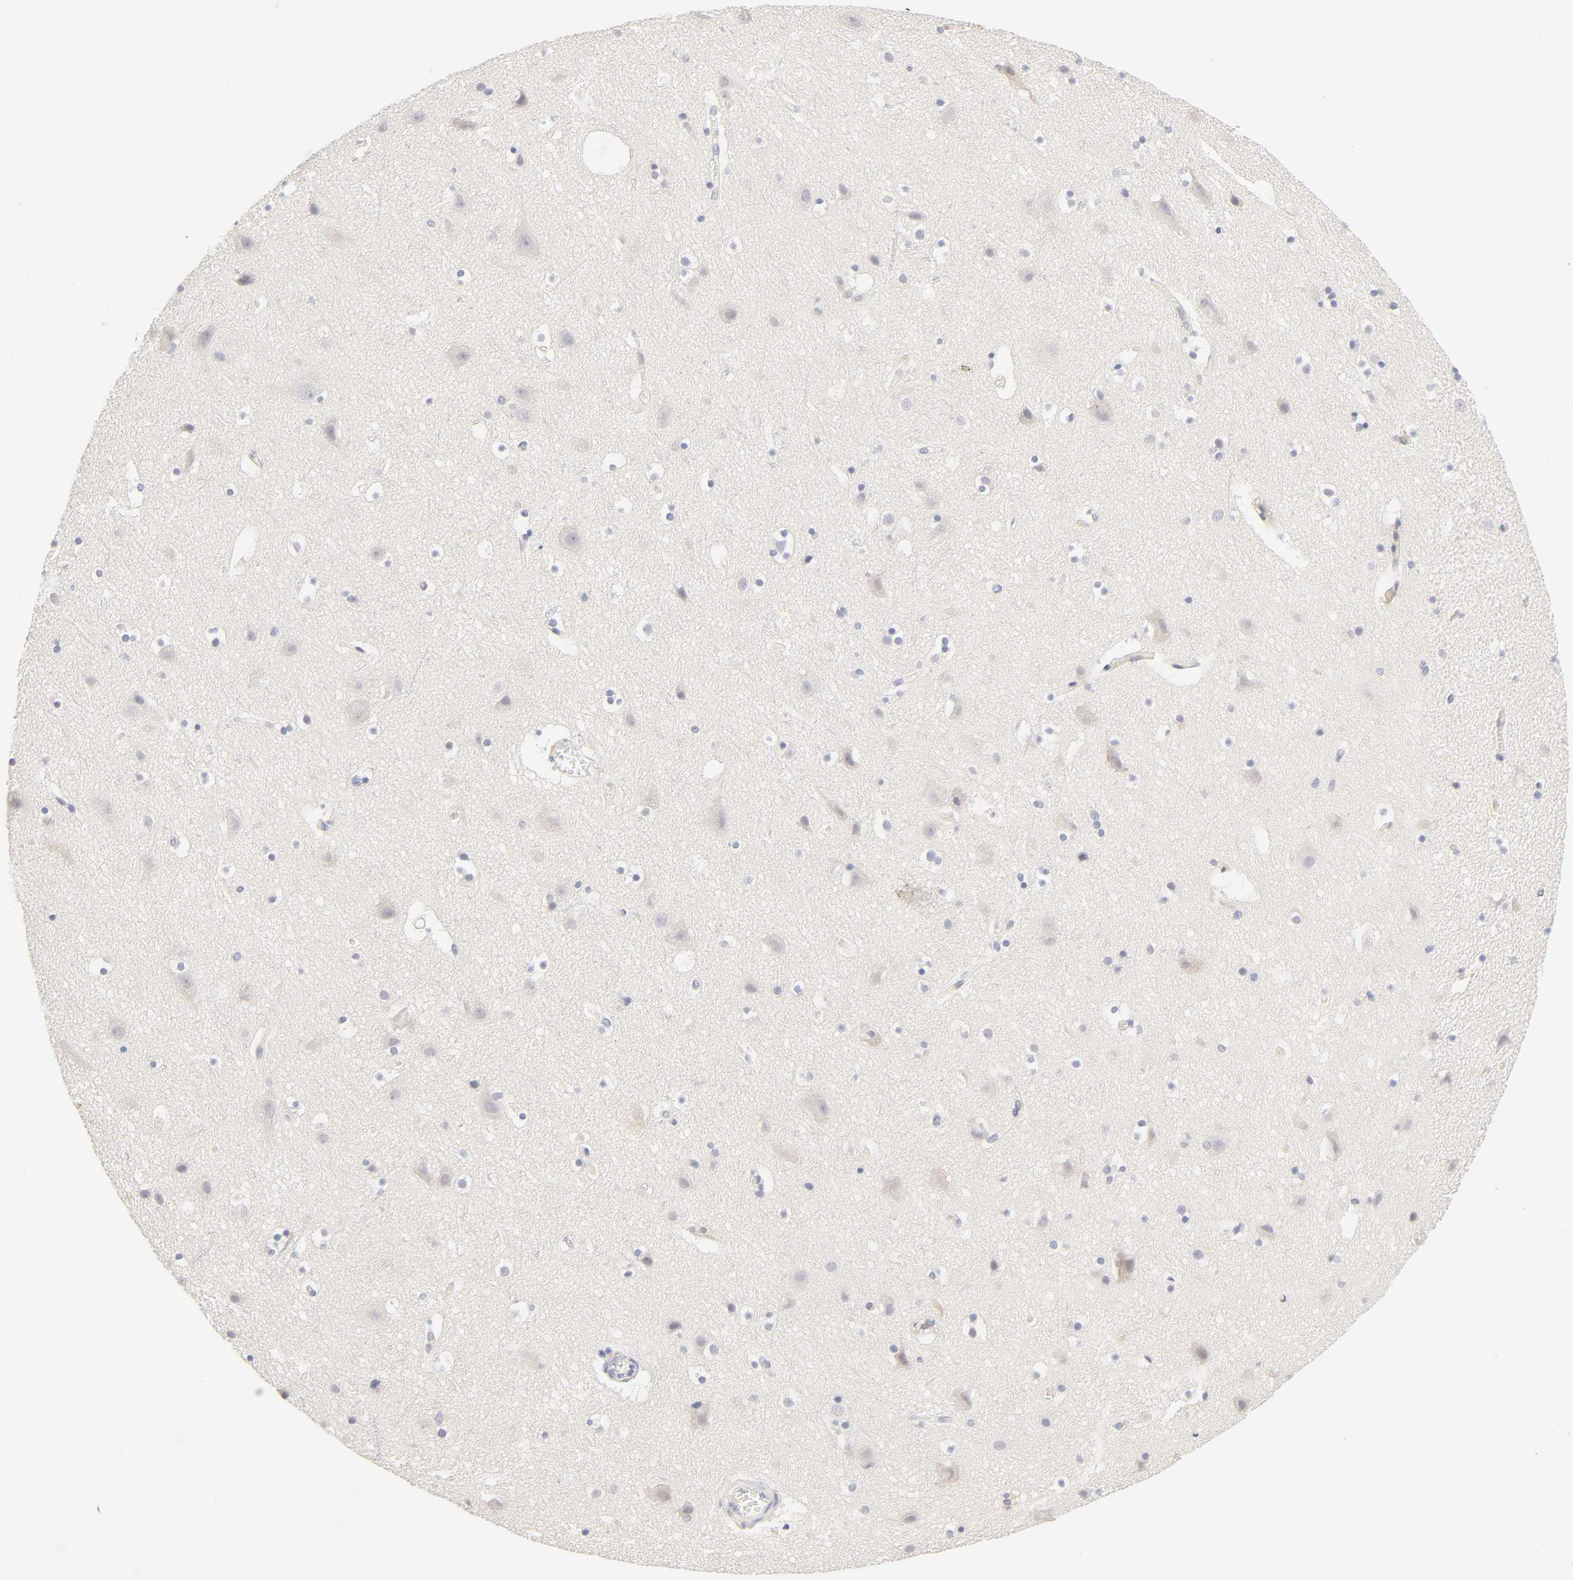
{"staining": {"intensity": "negative", "quantity": "none", "location": "none"}, "tissue": "cerebral cortex", "cell_type": "Endothelial cells", "image_type": "normal", "snomed": [{"axis": "morphology", "description": "Normal tissue, NOS"}, {"axis": "topography", "description": "Cerebral cortex"}], "caption": "There is no significant staining in endothelial cells of cerebral cortex. Brightfield microscopy of IHC stained with DAB (brown) and hematoxylin (blue), captured at high magnification.", "gene": "CYP4B1", "patient": {"sex": "male", "age": 45}}